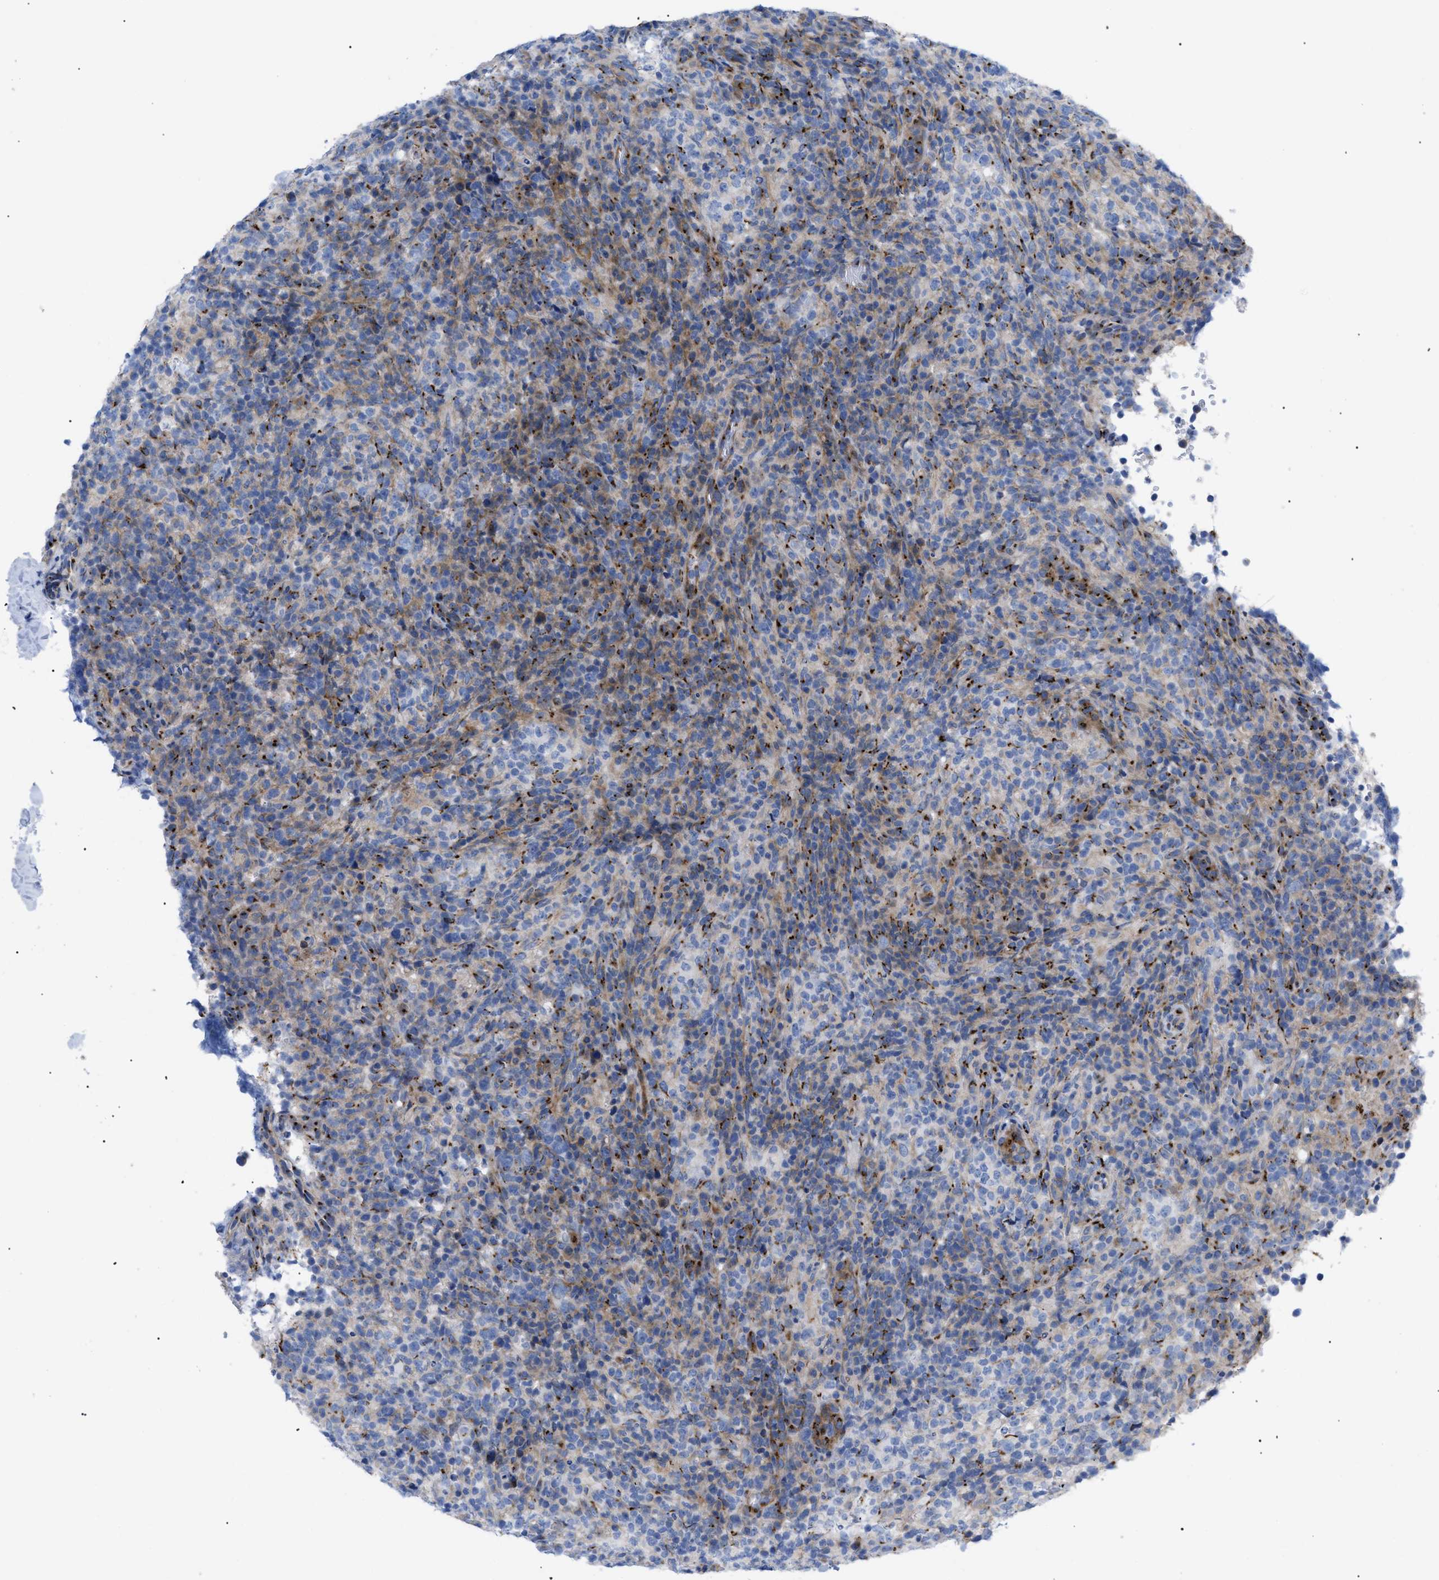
{"staining": {"intensity": "negative", "quantity": "none", "location": "none"}, "tissue": "lymphoma", "cell_type": "Tumor cells", "image_type": "cancer", "snomed": [{"axis": "morphology", "description": "Malignant lymphoma, non-Hodgkin's type, High grade"}, {"axis": "topography", "description": "Lymph node"}], "caption": "Tumor cells are negative for brown protein staining in lymphoma.", "gene": "TMEM17", "patient": {"sex": "female", "age": 76}}